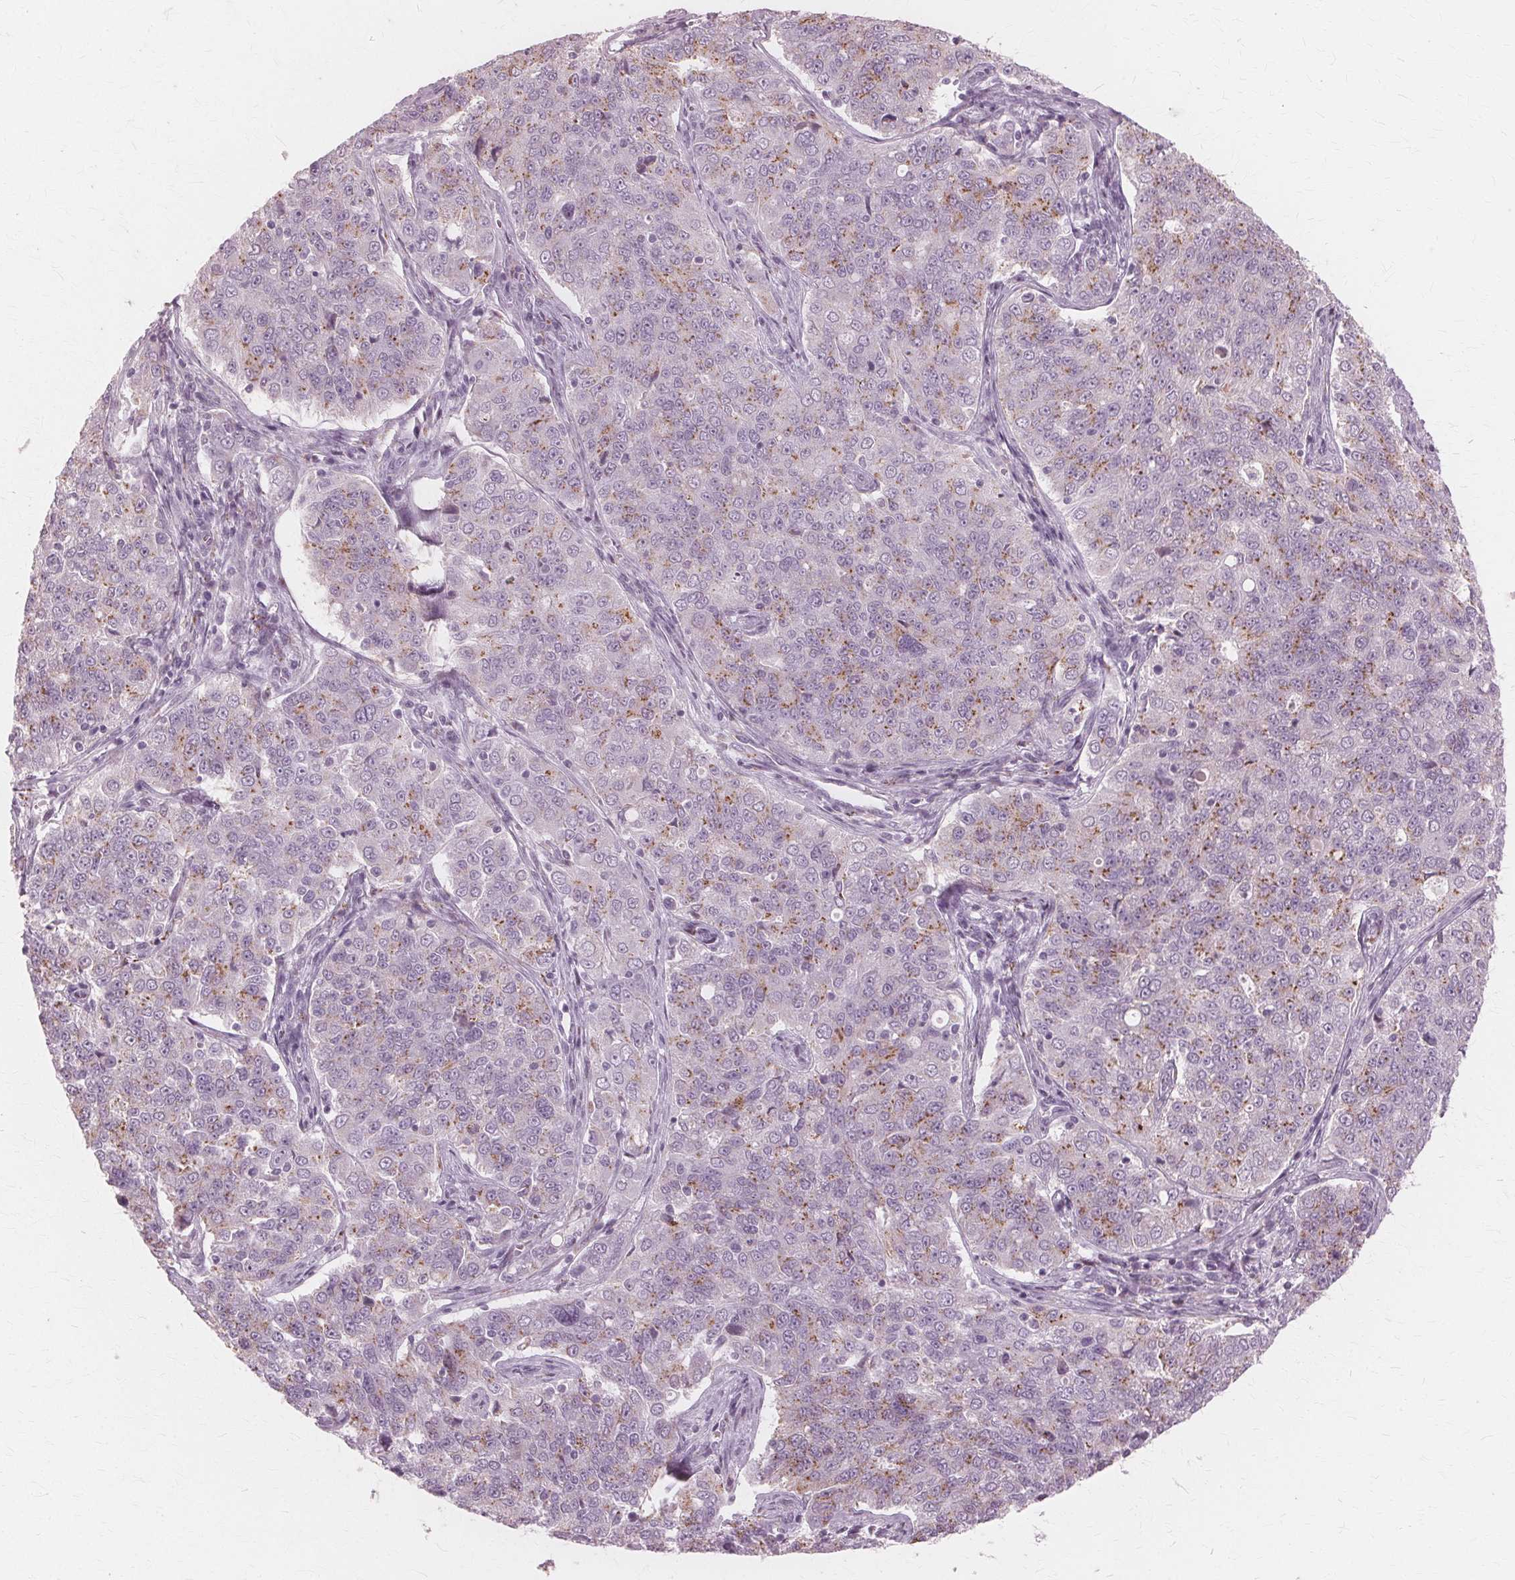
{"staining": {"intensity": "weak", "quantity": "25%-75%", "location": "cytoplasmic/membranous"}, "tissue": "endometrial cancer", "cell_type": "Tumor cells", "image_type": "cancer", "snomed": [{"axis": "morphology", "description": "Adenocarcinoma, NOS"}, {"axis": "topography", "description": "Endometrium"}], "caption": "Immunohistochemical staining of human endometrial adenocarcinoma exhibits low levels of weak cytoplasmic/membranous expression in approximately 25%-75% of tumor cells.", "gene": "DNASE2", "patient": {"sex": "female", "age": 43}}